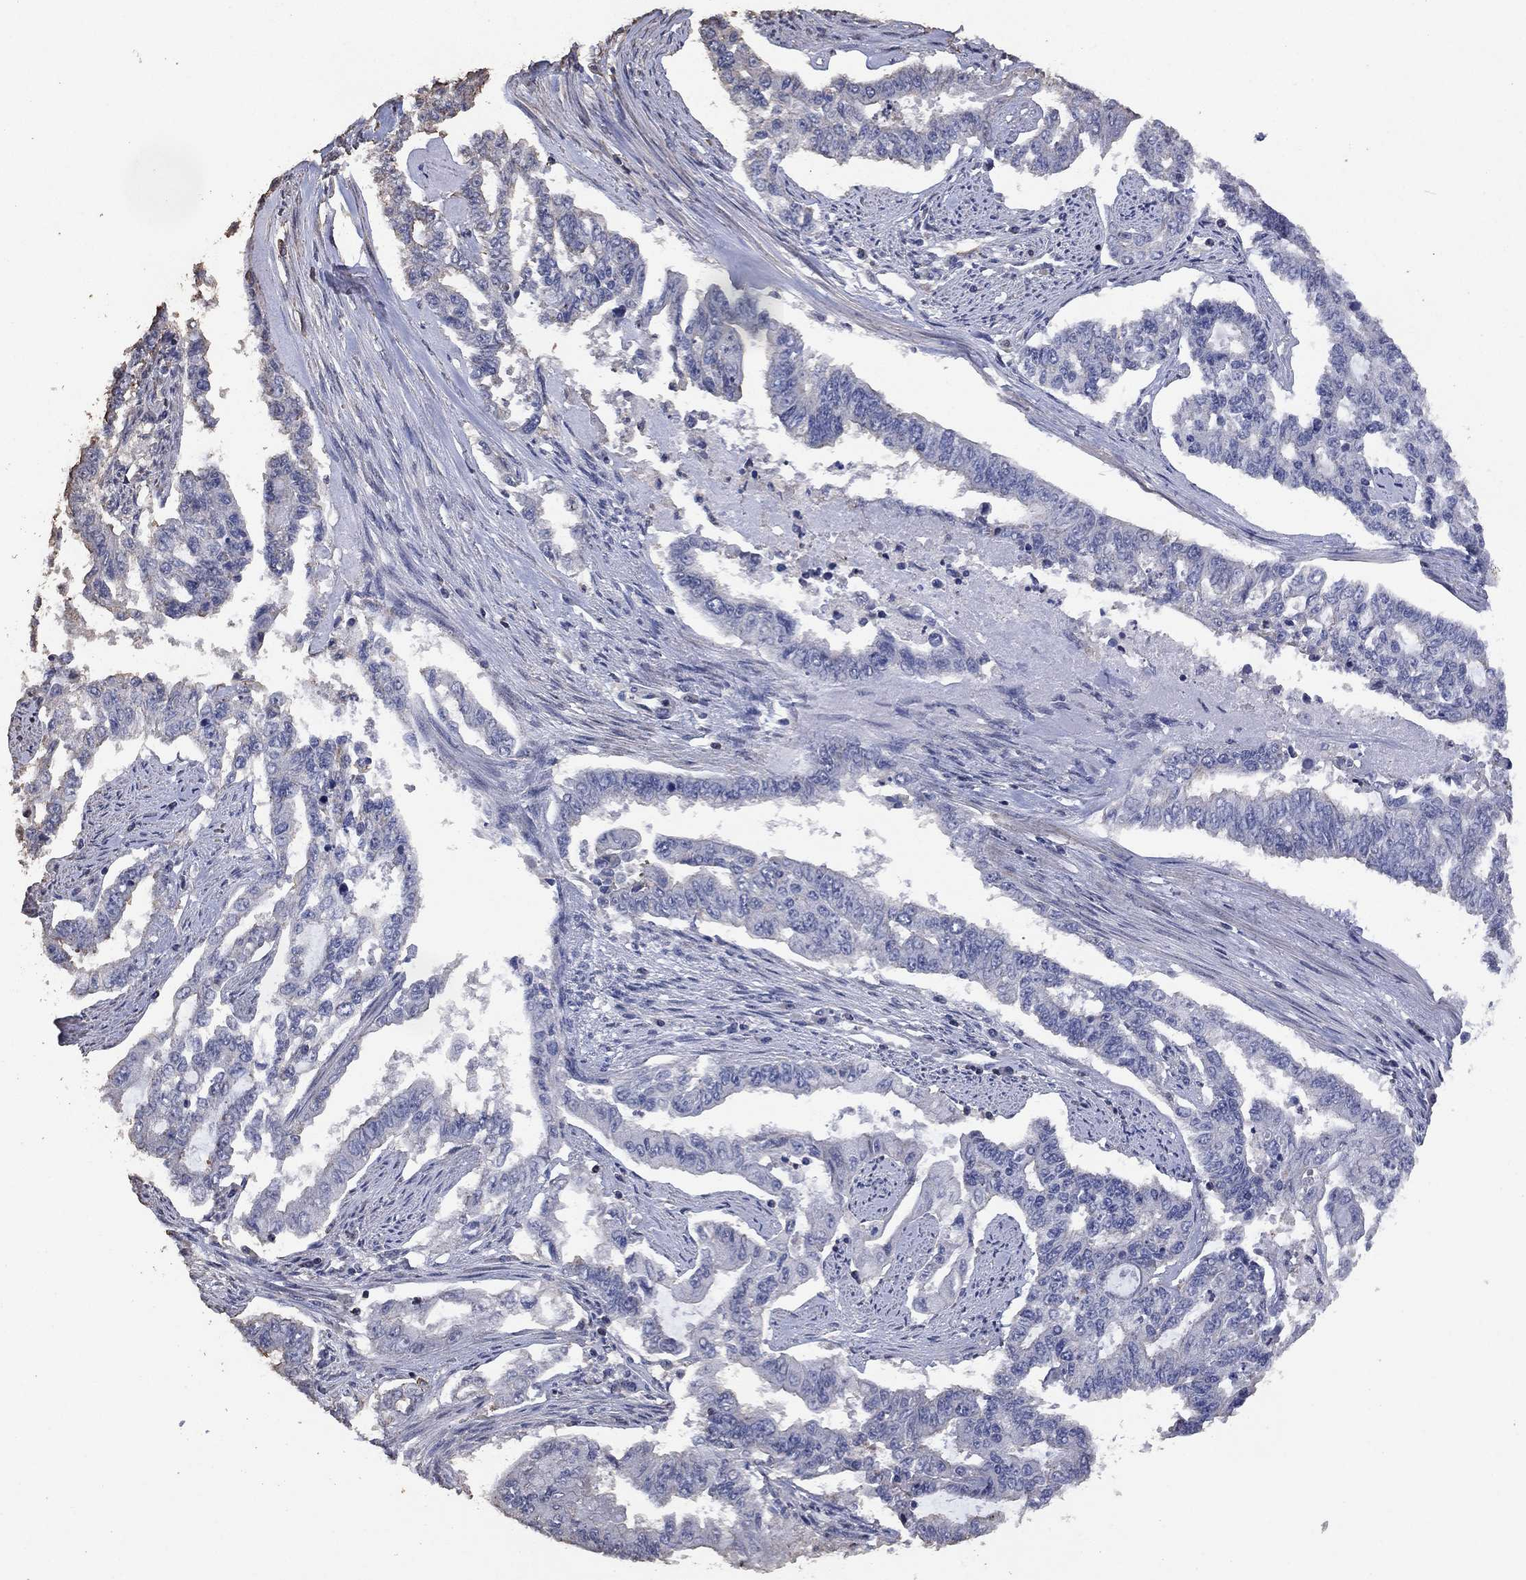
{"staining": {"intensity": "negative", "quantity": "none", "location": "none"}, "tissue": "endometrial cancer", "cell_type": "Tumor cells", "image_type": "cancer", "snomed": [{"axis": "morphology", "description": "Adenocarcinoma, NOS"}, {"axis": "topography", "description": "Uterus"}], "caption": "Immunohistochemistry photomicrograph of endometrial cancer (adenocarcinoma) stained for a protein (brown), which shows no staining in tumor cells.", "gene": "ADPRHL1", "patient": {"sex": "female", "age": 59}}